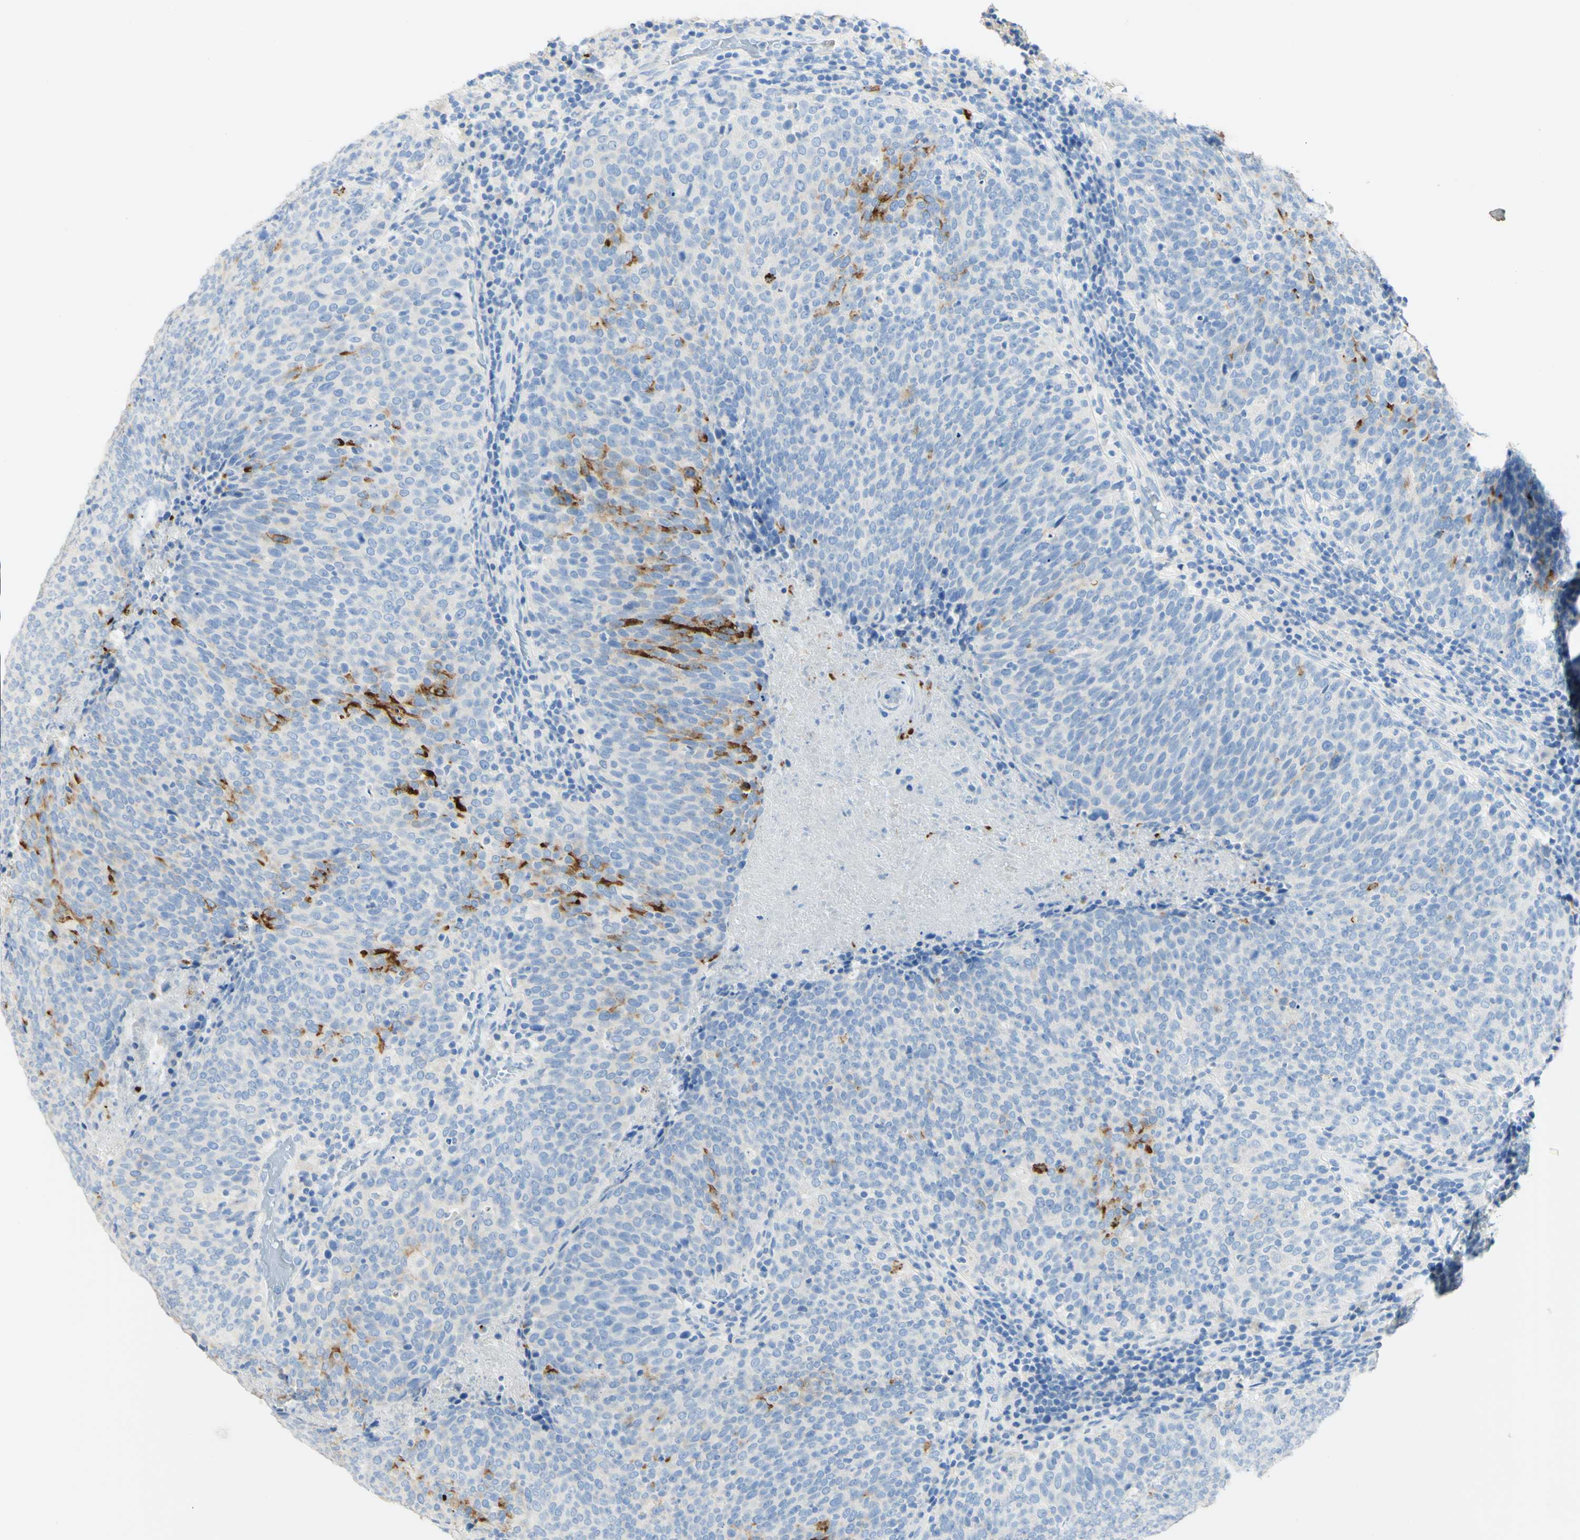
{"staining": {"intensity": "negative", "quantity": "none", "location": "none"}, "tissue": "head and neck cancer", "cell_type": "Tumor cells", "image_type": "cancer", "snomed": [{"axis": "morphology", "description": "Squamous cell carcinoma, NOS"}, {"axis": "morphology", "description": "Squamous cell carcinoma, metastatic, NOS"}, {"axis": "topography", "description": "Lymph node"}, {"axis": "topography", "description": "Head-Neck"}], "caption": "This is a photomicrograph of IHC staining of head and neck cancer, which shows no expression in tumor cells.", "gene": "PIGR", "patient": {"sex": "male", "age": 62}}